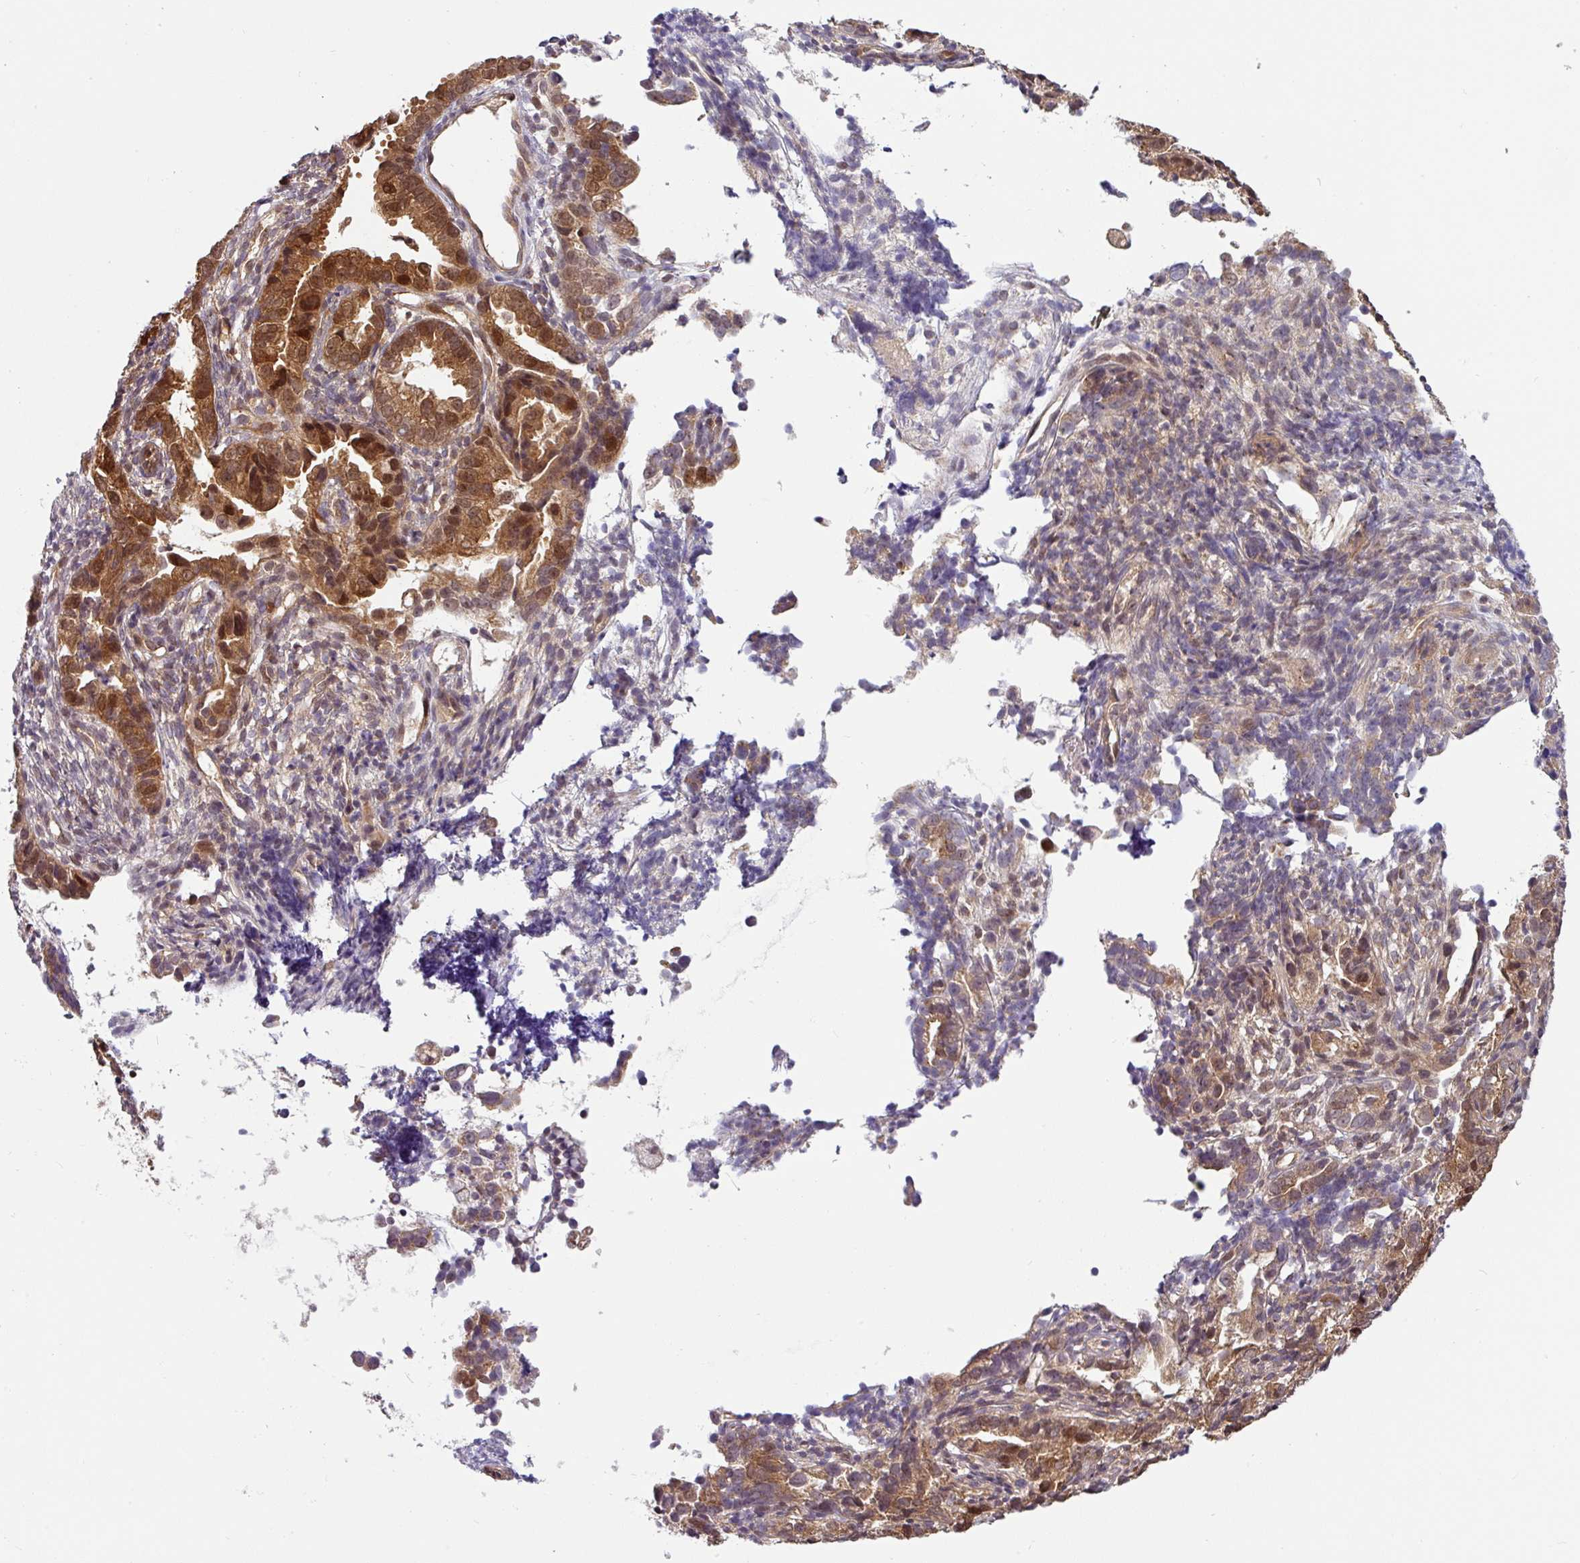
{"staining": {"intensity": "moderate", "quantity": ">75%", "location": "cytoplasmic/membranous,nuclear"}, "tissue": "endometrial cancer", "cell_type": "Tumor cells", "image_type": "cancer", "snomed": [{"axis": "morphology", "description": "Adenocarcinoma, NOS"}, {"axis": "topography", "description": "Endometrium"}], "caption": "About >75% of tumor cells in endometrial cancer (adenocarcinoma) display moderate cytoplasmic/membranous and nuclear protein expression as visualized by brown immunohistochemical staining.", "gene": "SHB", "patient": {"sex": "female", "age": 57}}